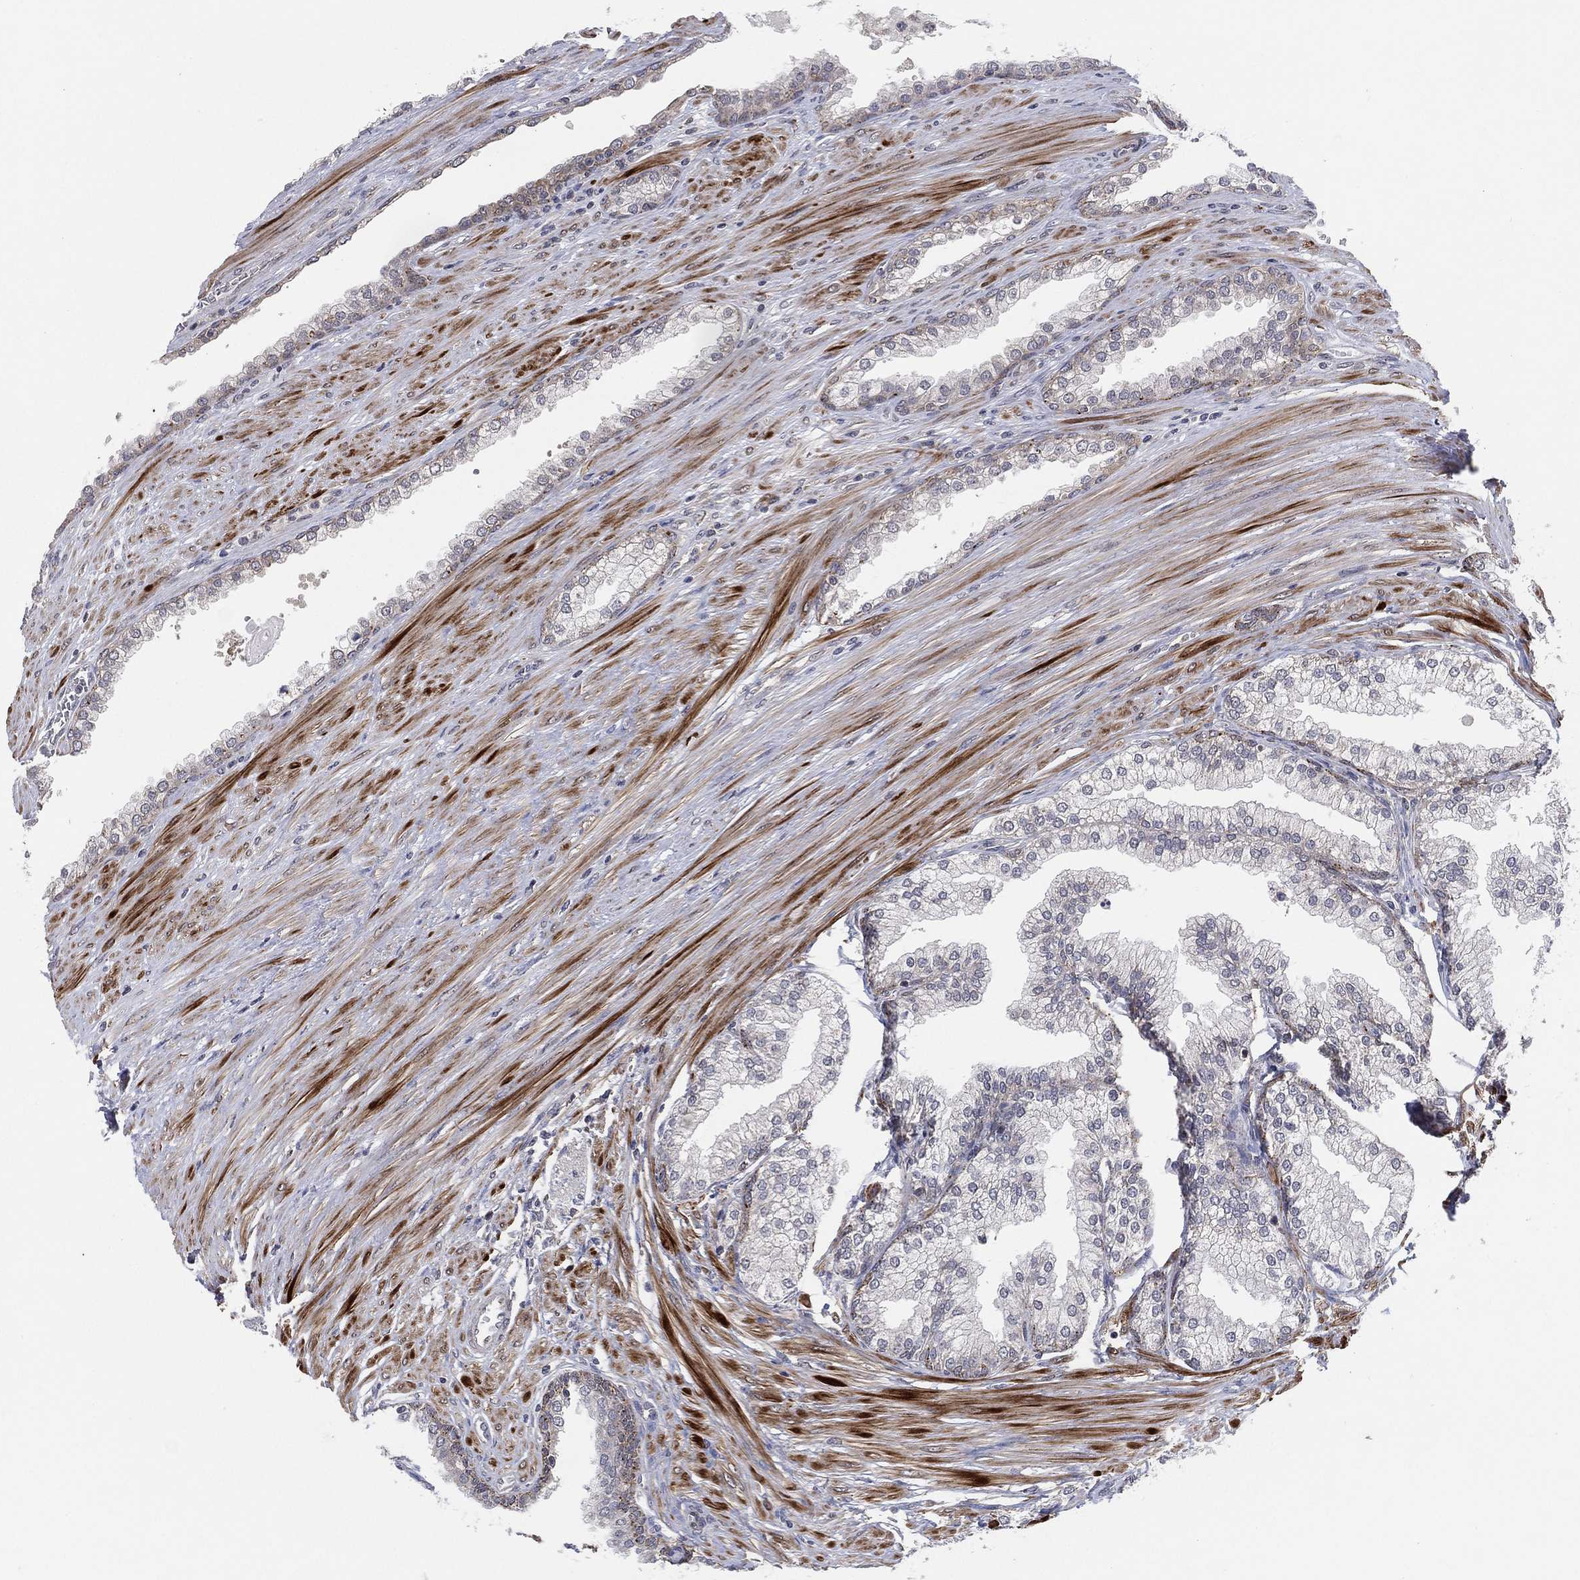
{"staining": {"intensity": "negative", "quantity": "none", "location": "none"}, "tissue": "prostate cancer", "cell_type": "Tumor cells", "image_type": "cancer", "snomed": [{"axis": "morphology", "description": "Adenocarcinoma, NOS"}, {"axis": "topography", "description": "Prostate"}], "caption": "Immunohistochemical staining of adenocarcinoma (prostate) displays no significant staining in tumor cells.", "gene": "FAM104A", "patient": {"sex": "male", "age": 67}}